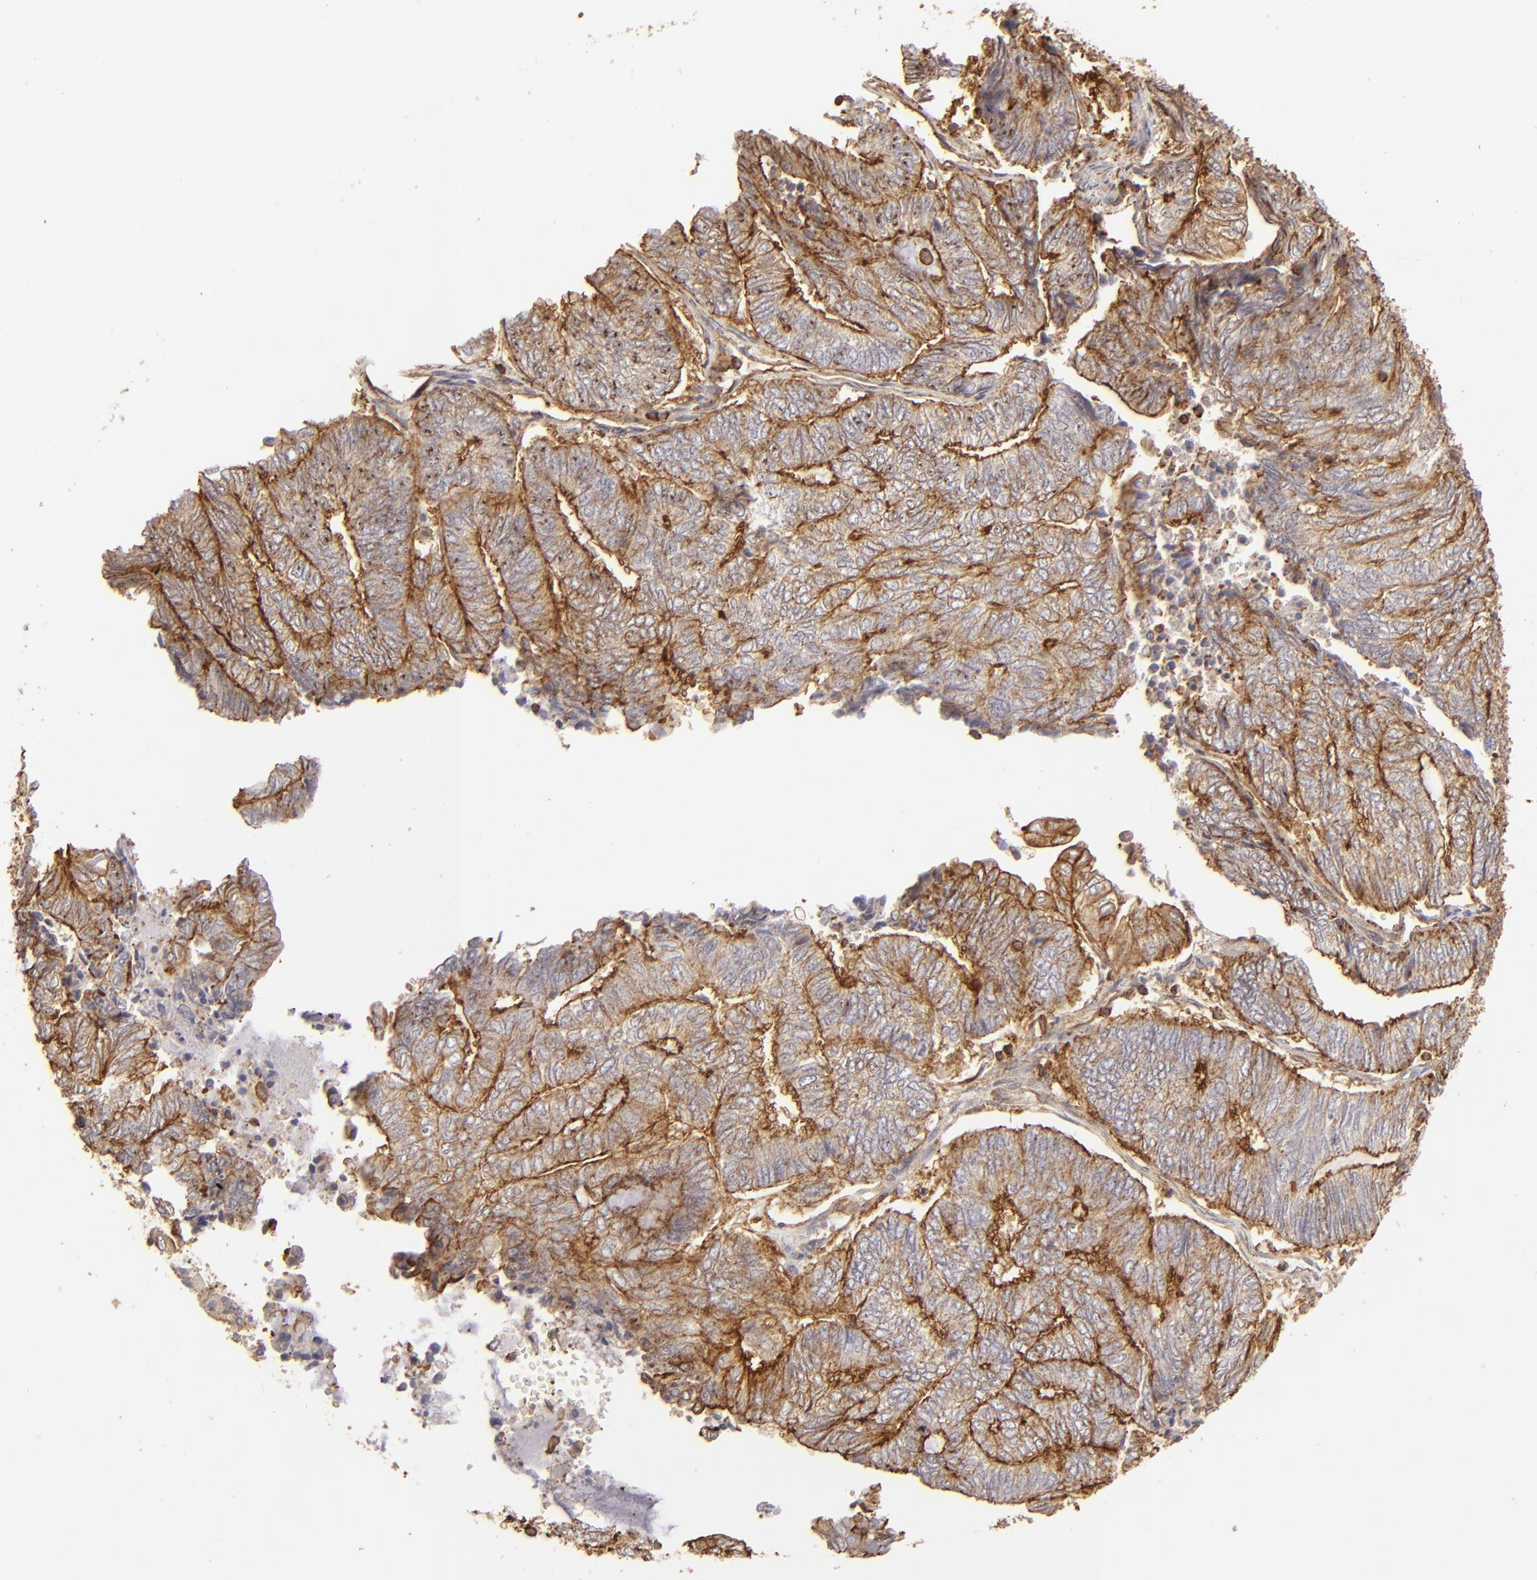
{"staining": {"intensity": "moderate", "quantity": ">75%", "location": "cytoplasmic/membranous"}, "tissue": "endometrial cancer", "cell_type": "Tumor cells", "image_type": "cancer", "snomed": [{"axis": "morphology", "description": "Adenocarcinoma, NOS"}, {"axis": "topography", "description": "Uterus"}, {"axis": "topography", "description": "Endometrium"}], "caption": "Endometrial cancer stained for a protein demonstrates moderate cytoplasmic/membranous positivity in tumor cells.", "gene": "ACTB", "patient": {"sex": "female", "age": 70}}